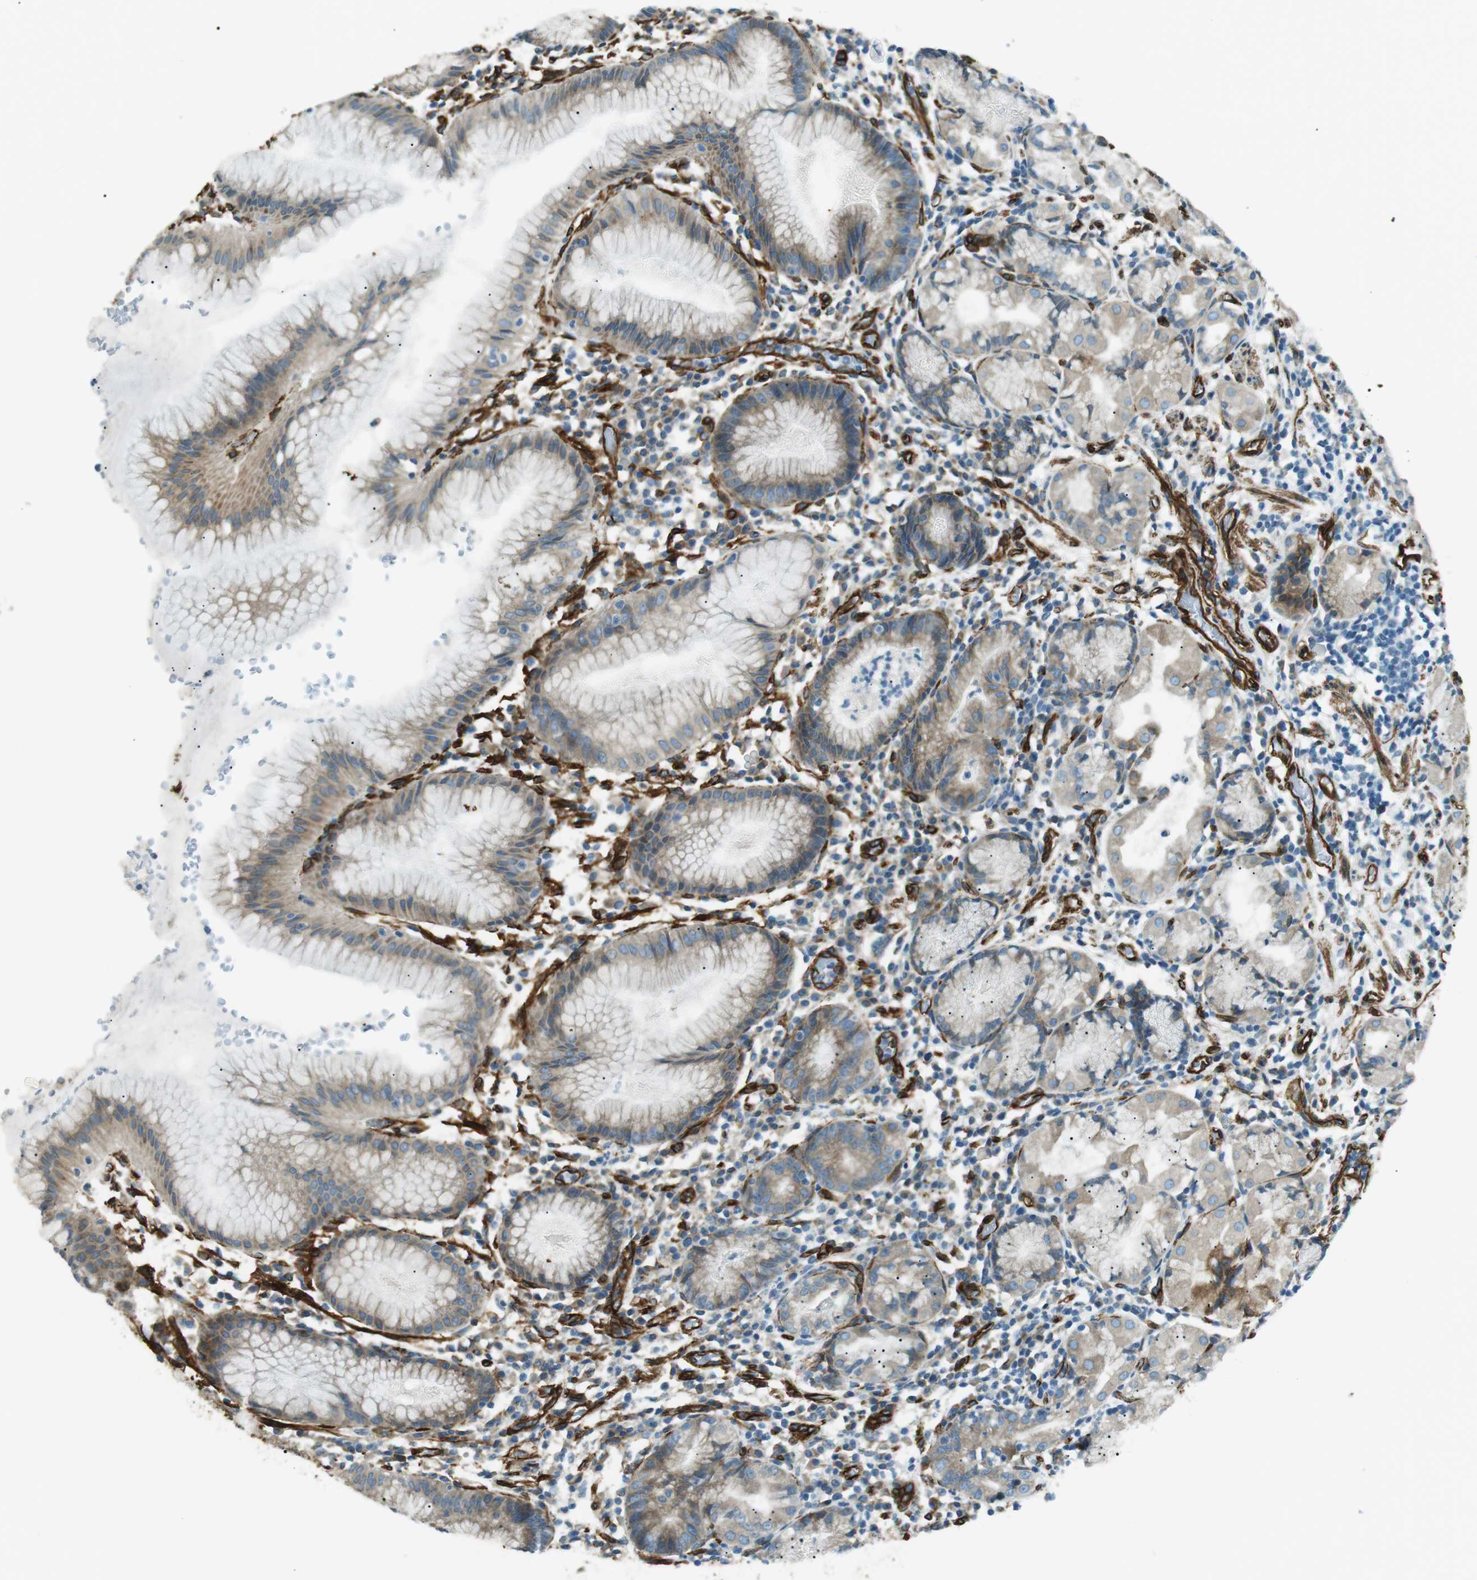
{"staining": {"intensity": "moderate", "quantity": ">75%", "location": "cytoplasmic/membranous"}, "tissue": "stomach", "cell_type": "Glandular cells", "image_type": "normal", "snomed": [{"axis": "morphology", "description": "Normal tissue, NOS"}, {"axis": "topography", "description": "Stomach"}, {"axis": "topography", "description": "Stomach, lower"}], "caption": "Glandular cells display moderate cytoplasmic/membranous expression in about >75% of cells in unremarkable stomach.", "gene": "ODR4", "patient": {"sex": "female", "age": 75}}